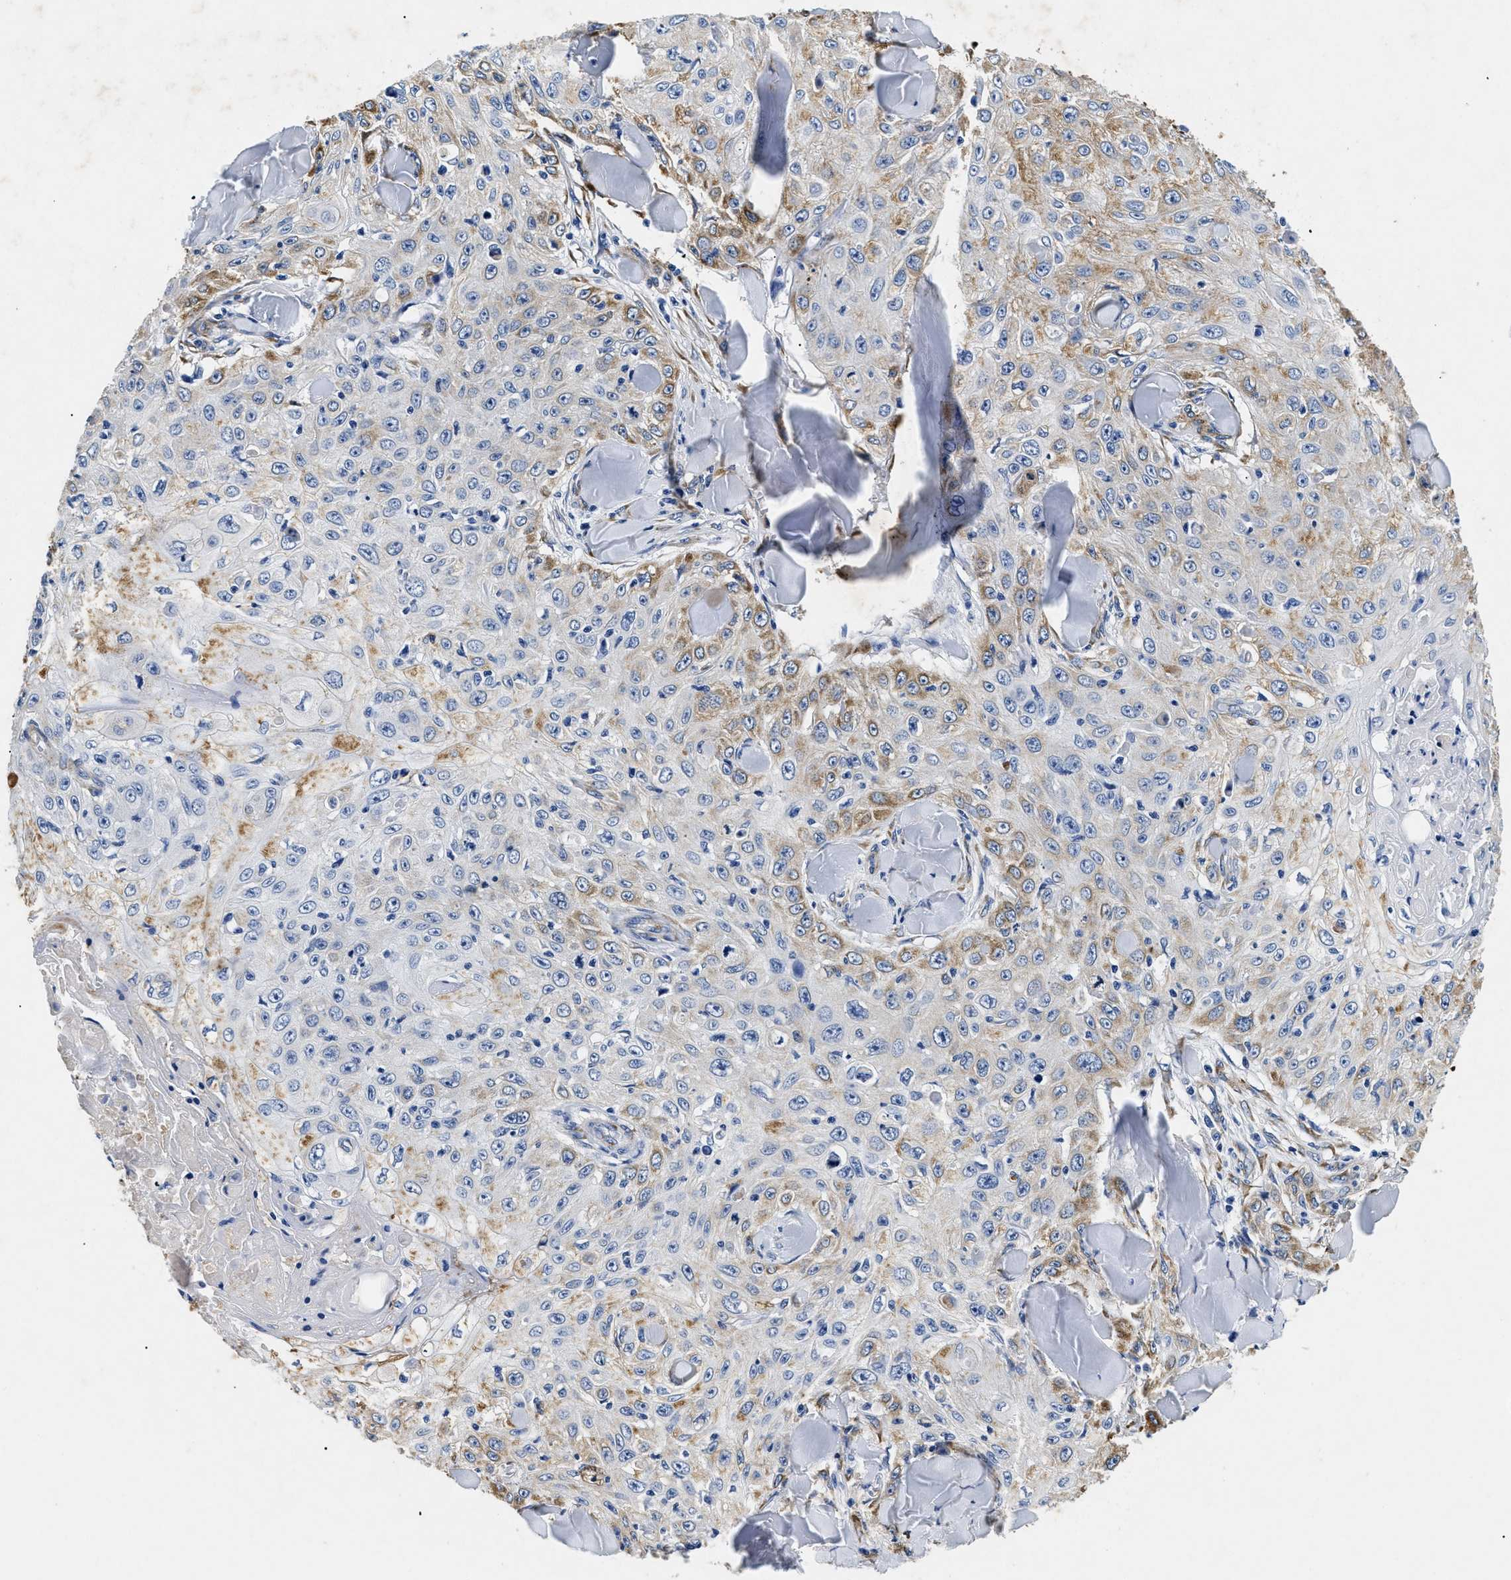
{"staining": {"intensity": "moderate", "quantity": "<25%", "location": "cytoplasmic/membranous"}, "tissue": "skin cancer", "cell_type": "Tumor cells", "image_type": "cancer", "snomed": [{"axis": "morphology", "description": "Squamous cell carcinoma, NOS"}, {"axis": "topography", "description": "Skin"}], "caption": "Protein expression analysis of skin cancer (squamous cell carcinoma) displays moderate cytoplasmic/membranous staining in approximately <25% of tumor cells.", "gene": "LAMA3", "patient": {"sex": "male", "age": 86}}